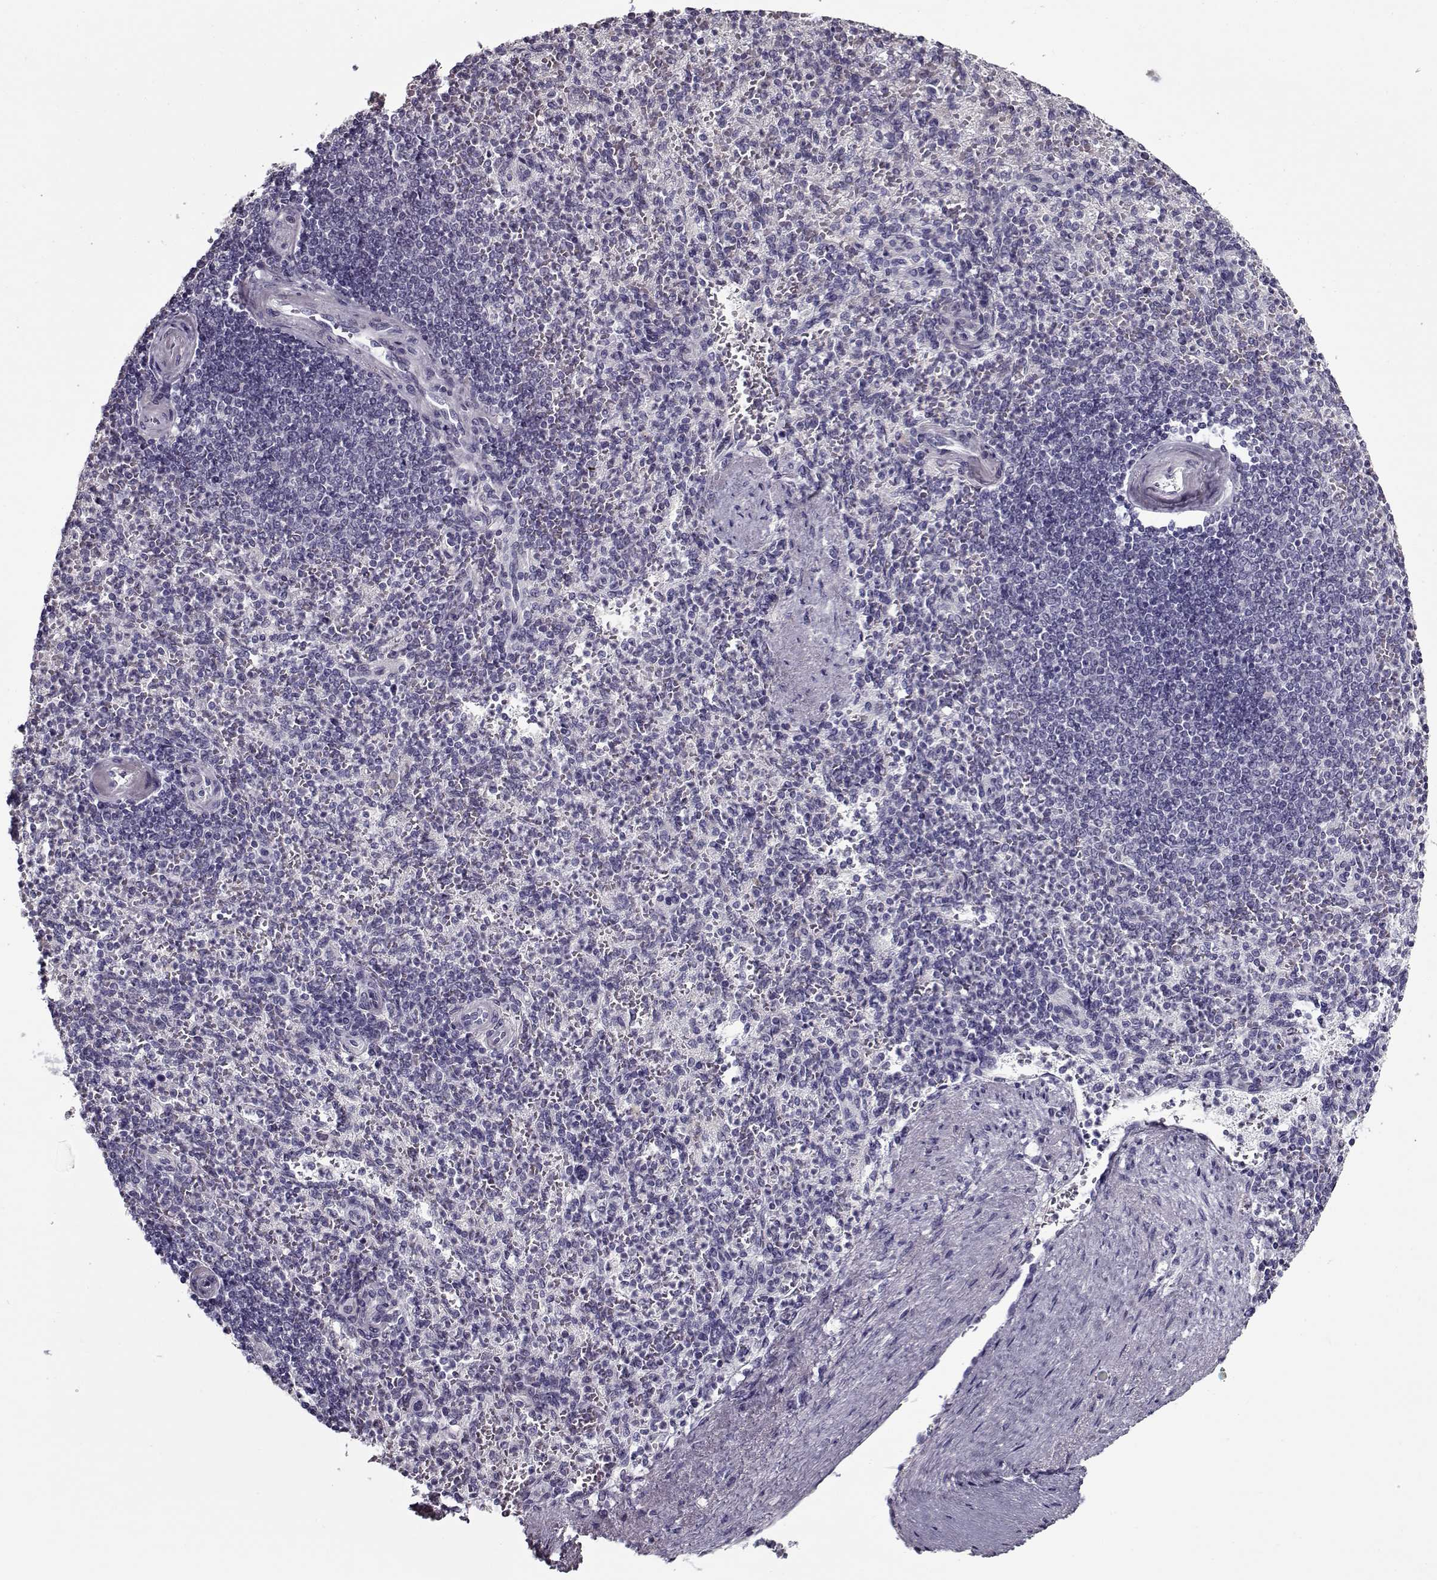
{"staining": {"intensity": "negative", "quantity": "none", "location": "none"}, "tissue": "spleen", "cell_type": "Cells in red pulp", "image_type": "normal", "snomed": [{"axis": "morphology", "description": "Normal tissue, NOS"}, {"axis": "topography", "description": "Spleen"}], "caption": "Immunohistochemistry (IHC) micrograph of normal spleen: spleen stained with DAB (3,3'-diaminobenzidine) shows no significant protein staining in cells in red pulp.", "gene": "PRMT1", "patient": {"sex": "female", "age": 74}}